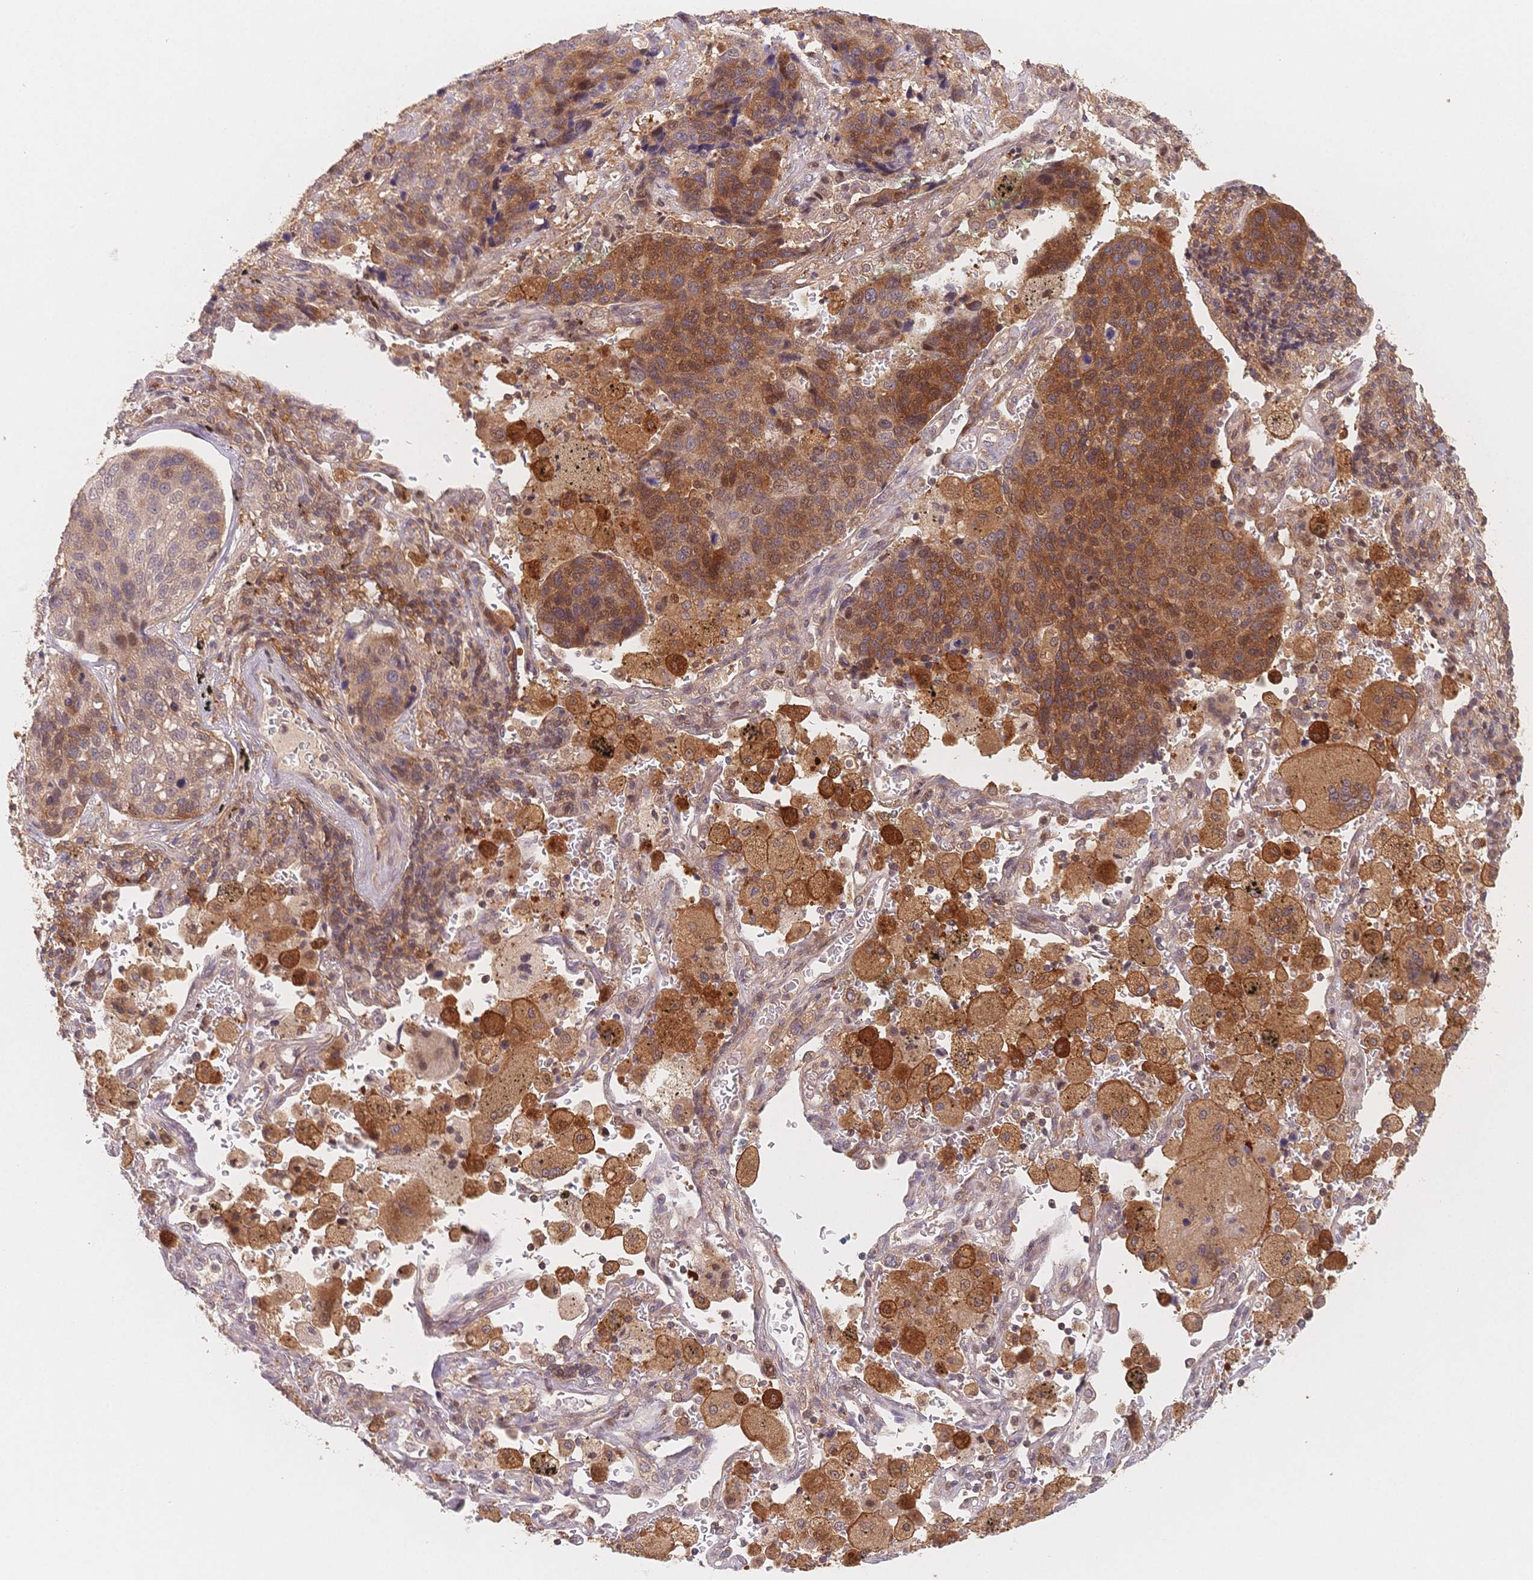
{"staining": {"intensity": "strong", "quantity": "25%-75%", "location": "cytoplasmic/membranous"}, "tissue": "lung cancer", "cell_type": "Tumor cells", "image_type": "cancer", "snomed": [{"axis": "morphology", "description": "Squamous cell carcinoma, NOS"}, {"axis": "topography", "description": "Lymph node"}, {"axis": "topography", "description": "Lung"}], "caption": "Immunohistochemical staining of human lung cancer reveals high levels of strong cytoplasmic/membranous protein staining in about 25%-75% of tumor cells. The protein of interest is stained brown, and the nuclei are stained in blue (DAB IHC with brightfield microscopy, high magnification).", "gene": "C12orf75", "patient": {"sex": "male", "age": 61}}